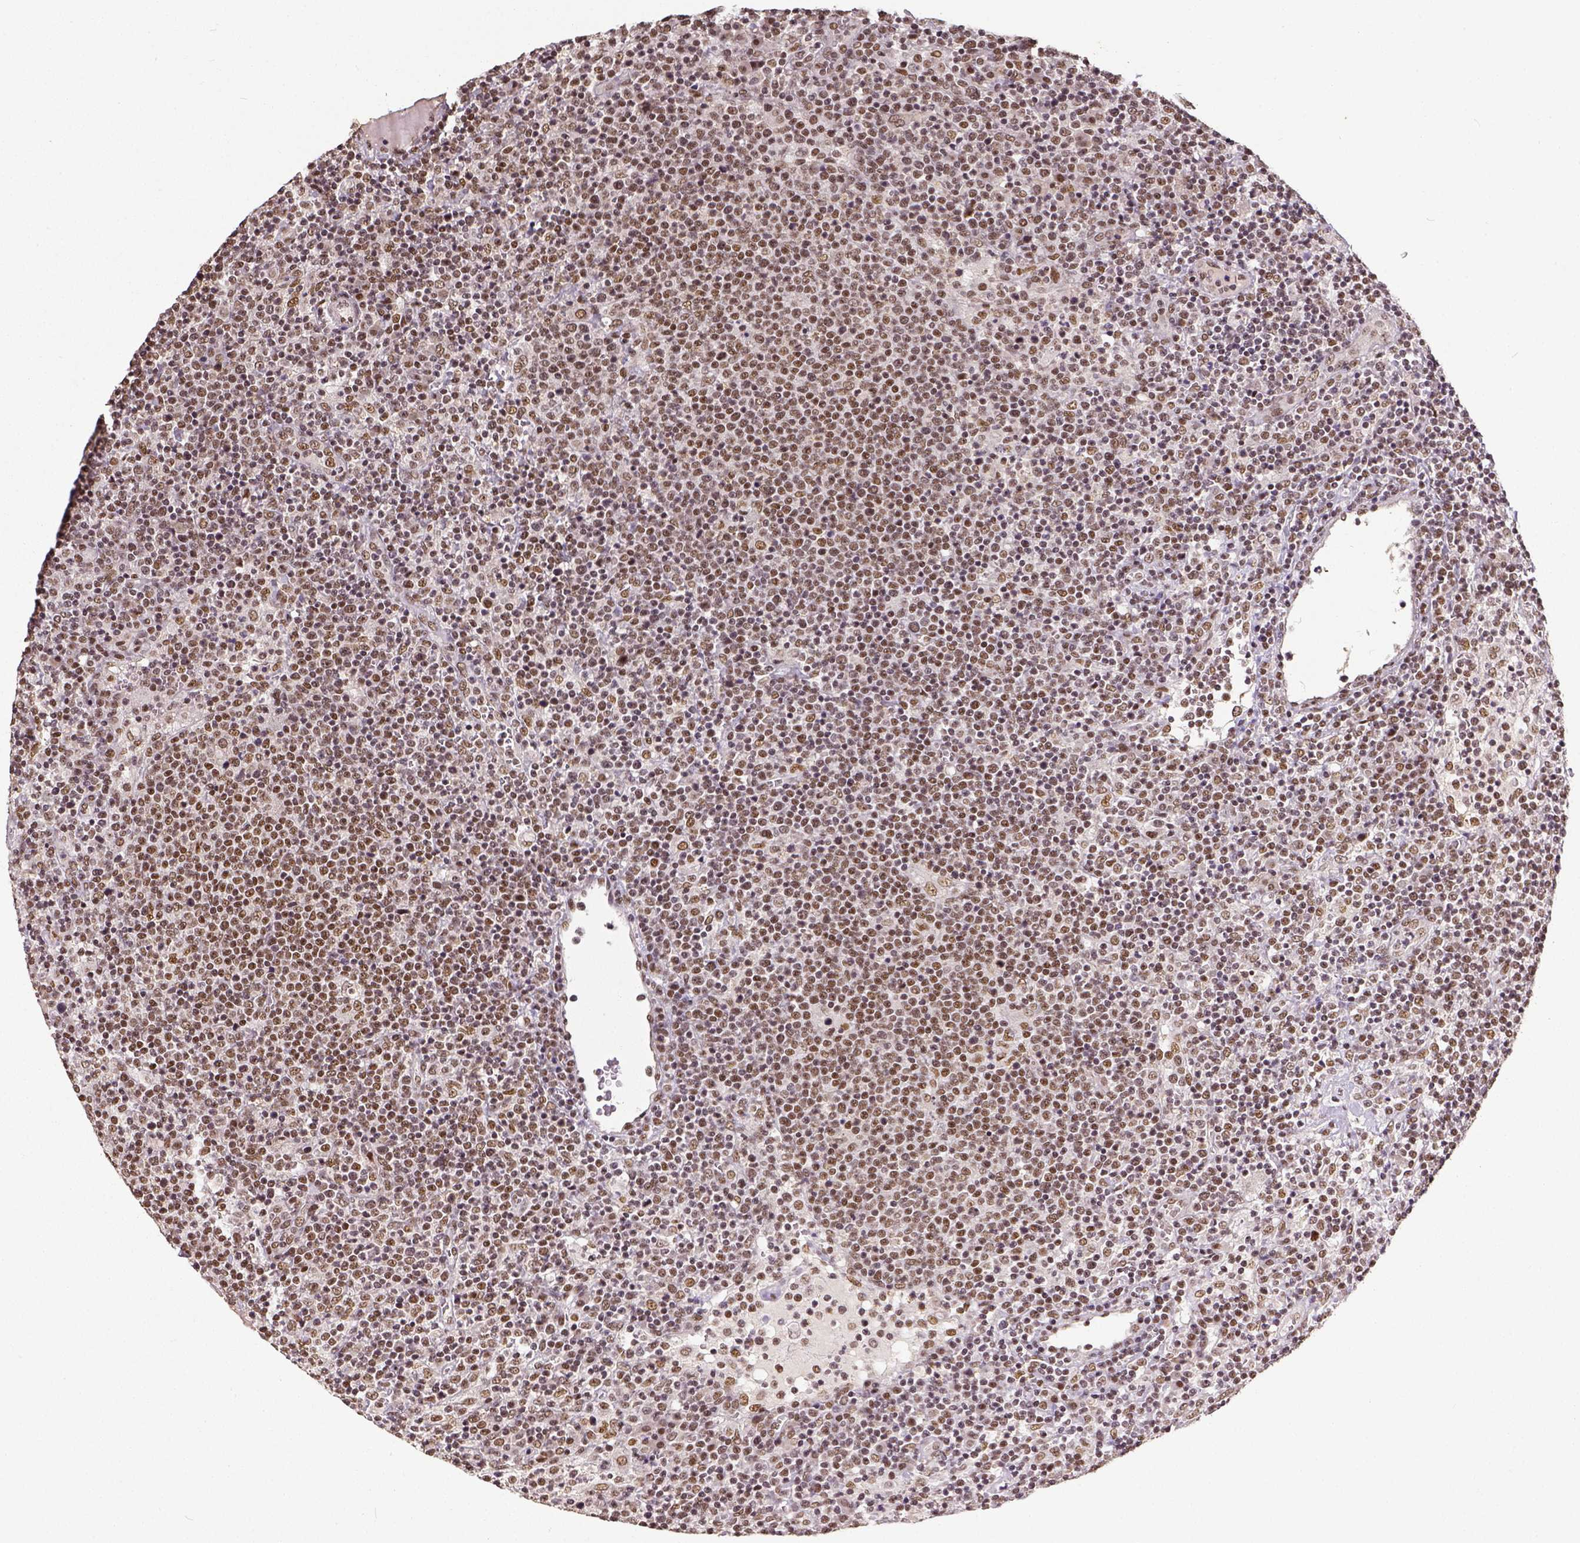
{"staining": {"intensity": "moderate", "quantity": ">75%", "location": "nuclear"}, "tissue": "lymphoma", "cell_type": "Tumor cells", "image_type": "cancer", "snomed": [{"axis": "morphology", "description": "Malignant lymphoma, non-Hodgkin's type, High grade"}, {"axis": "topography", "description": "Lymph node"}], "caption": "Human high-grade malignant lymphoma, non-Hodgkin's type stained with a protein marker reveals moderate staining in tumor cells.", "gene": "ATRX", "patient": {"sex": "male", "age": 61}}